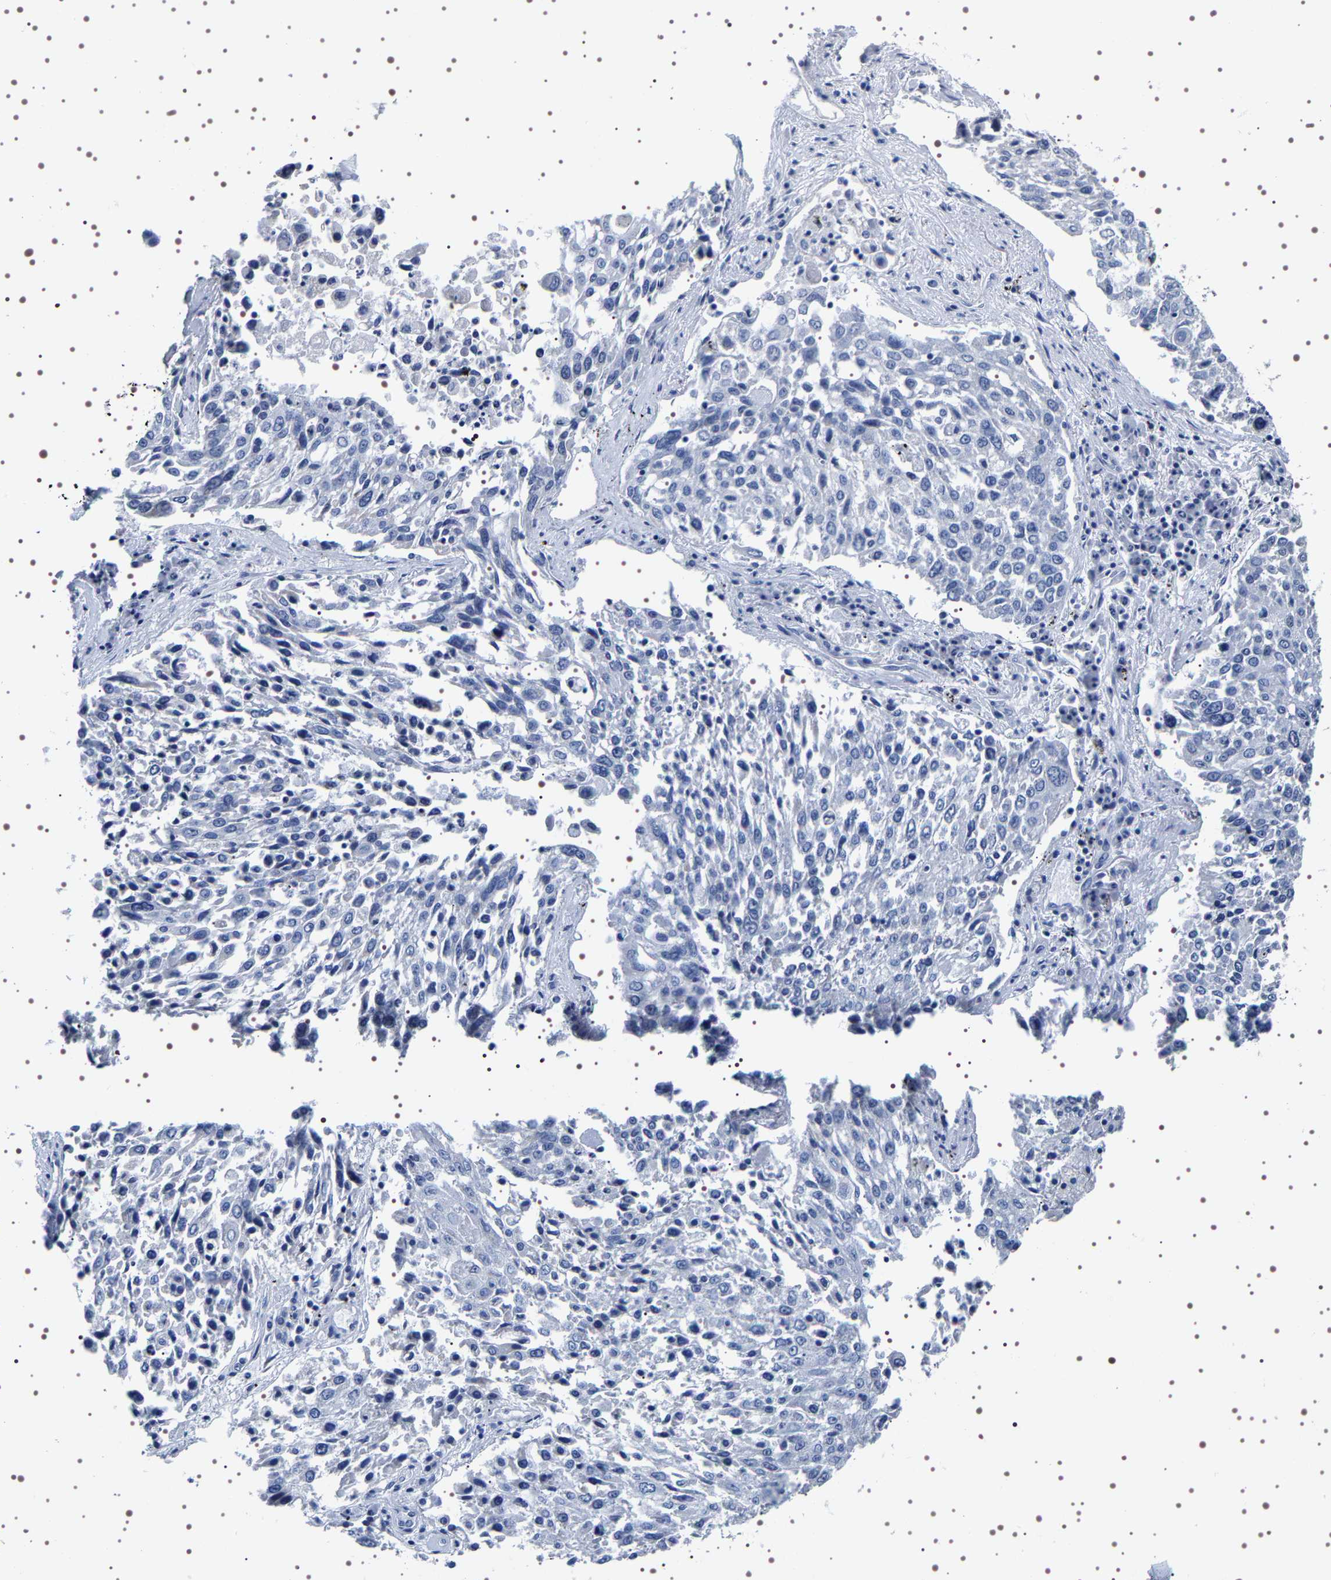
{"staining": {"intensity": "negative", "quantity": "none", "location": "none"}, "tissue": "lung cancer", "cell_type": "Tumor cells", "image_type": "cancer", "snomed": [{"axis": "morphology", "description": "Squamous cell carcinoma, NOS"}, {"axis": "topography", "description": "Lung"}], "caption": "Lung cancer (squamous cell carcinoma) stained for a protein using immunohistochemistry (IHC) displays no positivity tumor cells.", "gene": "UBQLN3", "patient": {"sex": "male", "age": 65}}